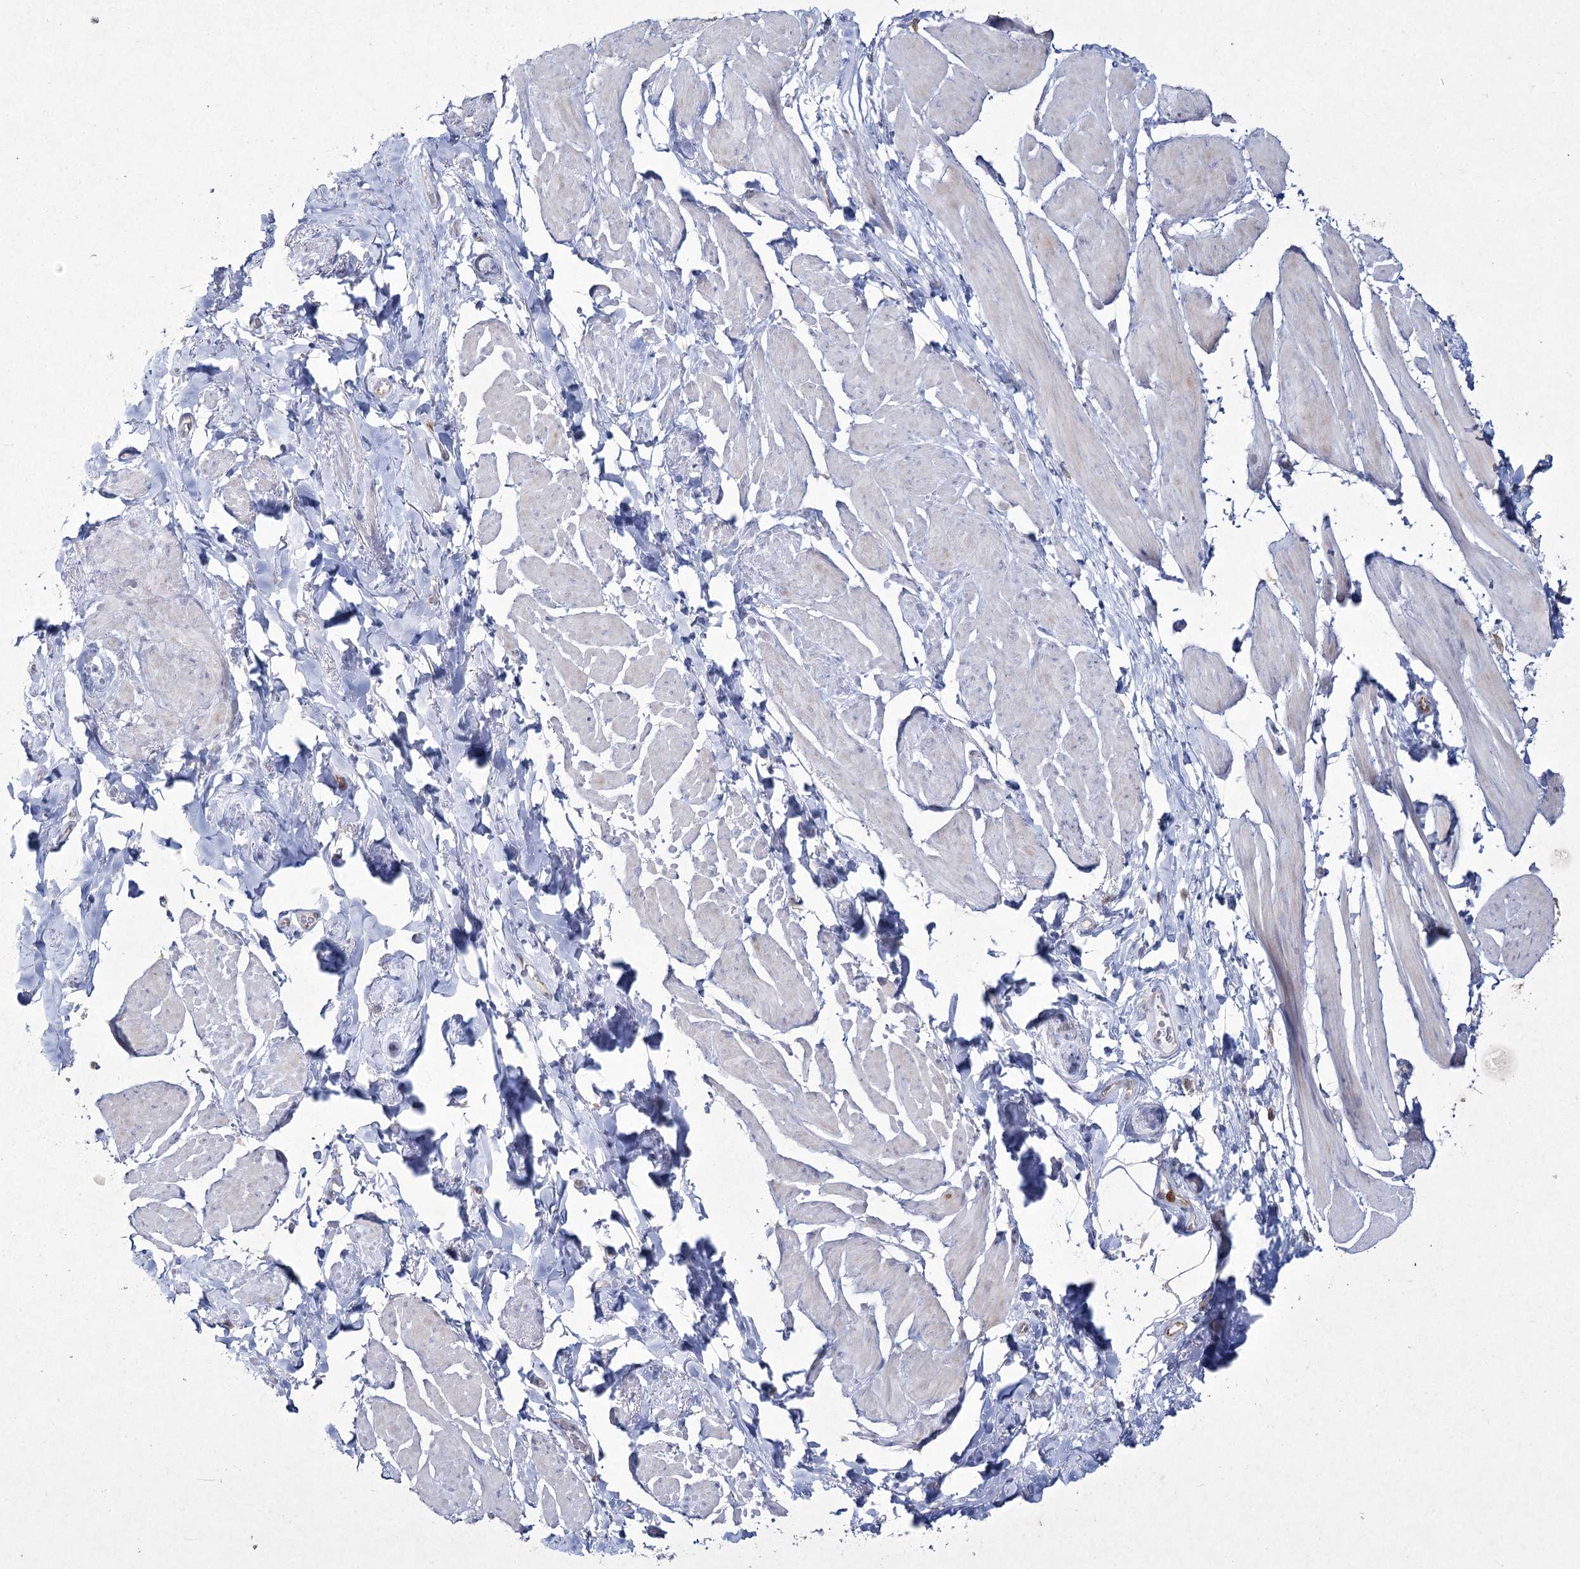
{"staining": {"intensity": "negative", "quantity": "none", "location": "none"}, "tissue": "smooth muscle", "cell_type": "Smooth muscle cells", "image_type": "normal", "snomed": [{"axis": "morphology", "description": "Normal tissue, NOS"}, {"axis": "topography", "description": "Smooth muscle"}, {"axis": "topography", "description": "Peripheral nerve tissue"}], "caption": "Smooth muscle cells are negative for protein expression in unremarkable human smooth muscle. (DAB (3,3'-diaminobenzidine) immunohistochemistry (IHC) with hematoxylin counter stain).", "gene": "NIPAL4", "patient": {"sex": "male", "age": 69}}